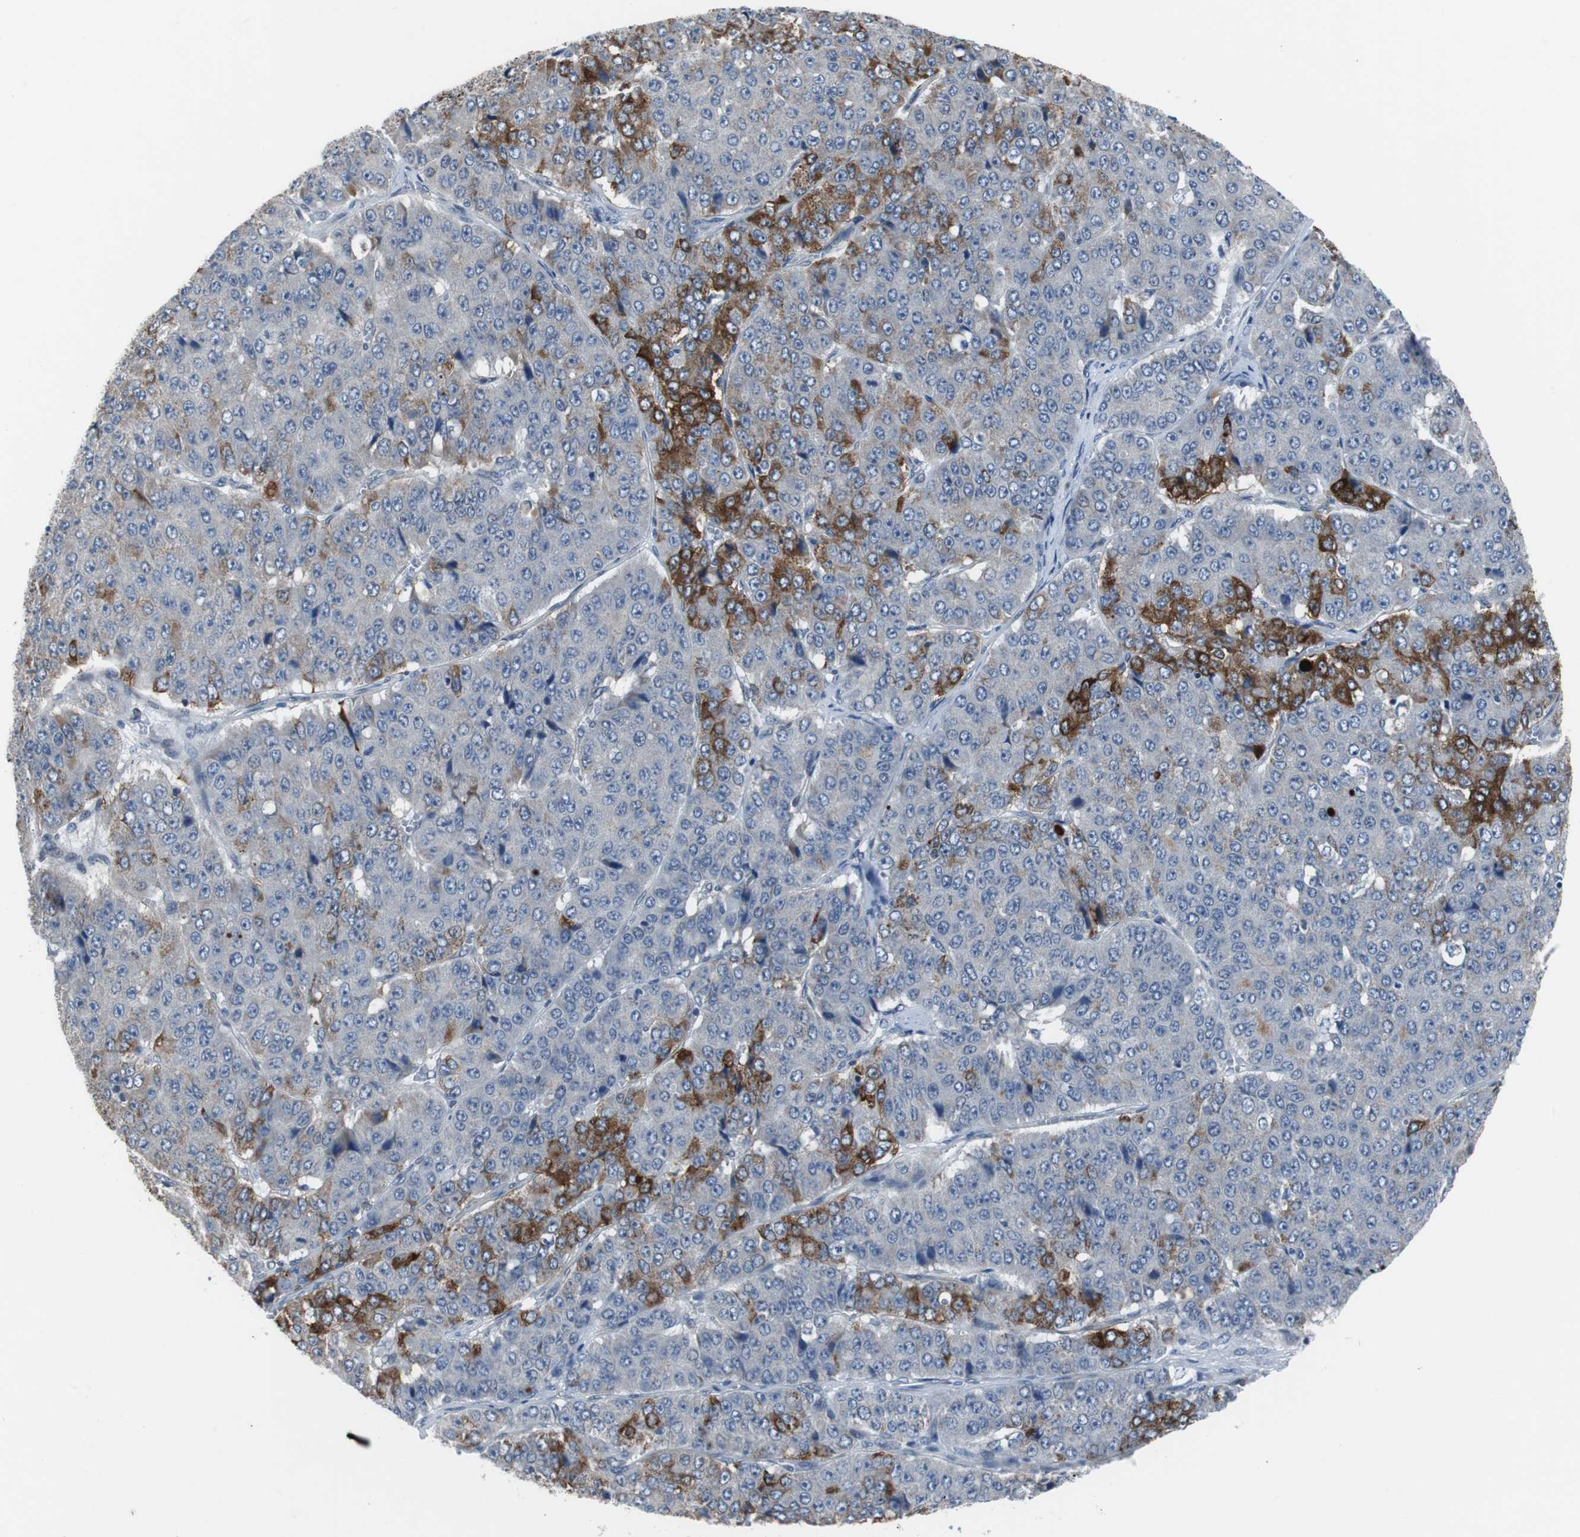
{"staining": {"intensity": "weak", "quantity": "<25%", "location": "cytoplasmic/membranous"}, "tissue": "pancreatic cancer", "cell_type": "Tumor cells", "image_type": "cancer", "snomed": [{"axis": "morphology", "description": "Adenocarcinoma, NOS"}, {"axis": "topography", "description": "Pancreas"}], "caption": "A histopathology image of adenocarcinoma (pancreatic) stained for a protein reveals no brown staining in tumor cells.", "gene": "TP63", "patient": {"sex": "male", "age": 50}}